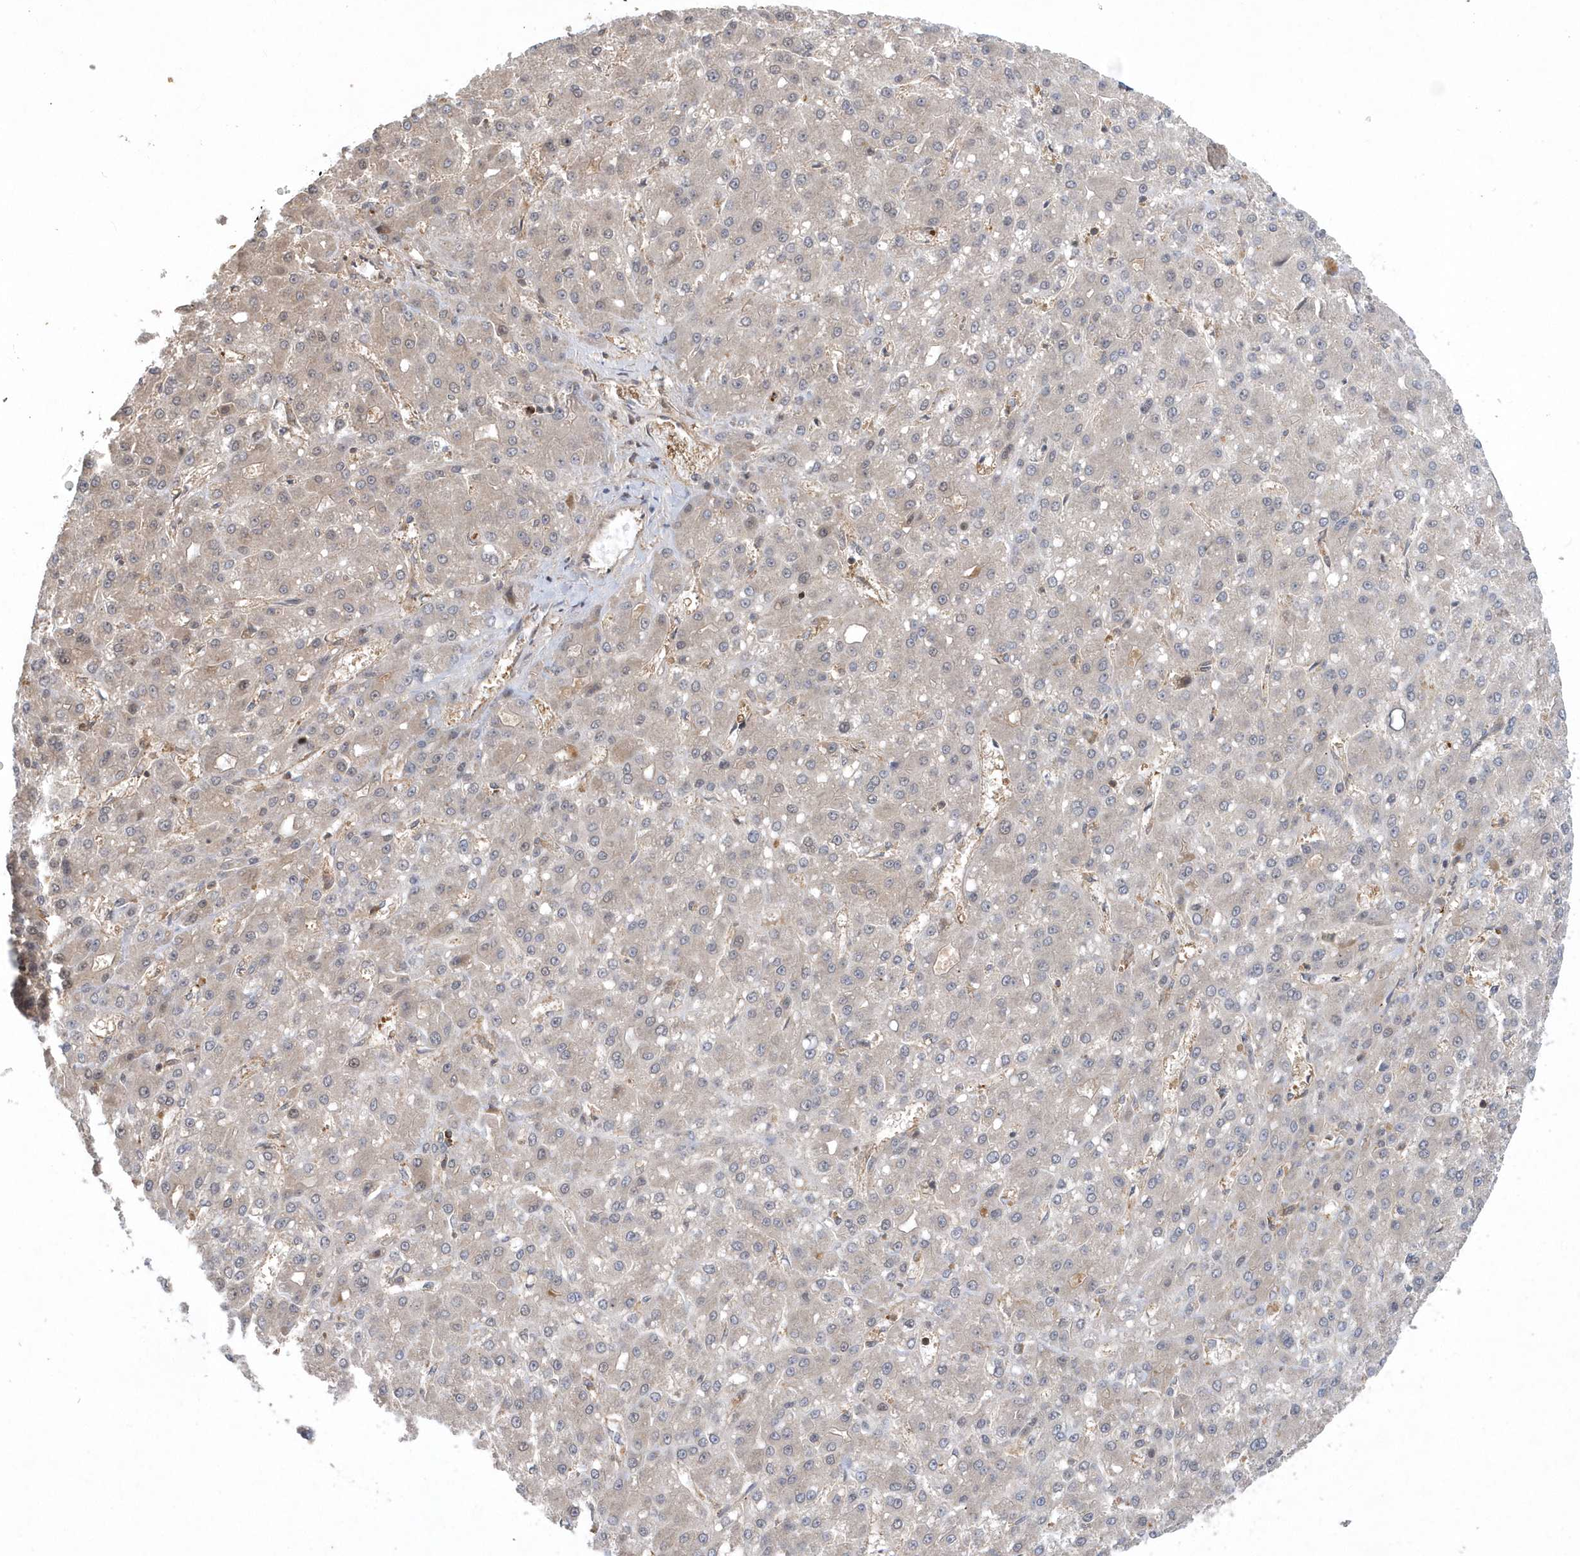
{"staining": {"intensity": "negative", "quantity": "none", "location": "none"}, "tissue": "liver cancer", "cell_type": "Tumor cells", "image_type": "cancer", "snomed": [{"axis": "morphology", "description": "Carcinoma, Hepatocellular, NOS"}, {"axis": "topography", "description": "Liver"}], "caption": "Immunohistochemical staining of liver hepatocellular carcinoma exhibits no significant positivity in tumor cells. (Immunohistochemistry (ihc), brightfield microscopy, high magnification).", "gene": "ACYP1", "patient": {"sex": "male", "age": 67}}